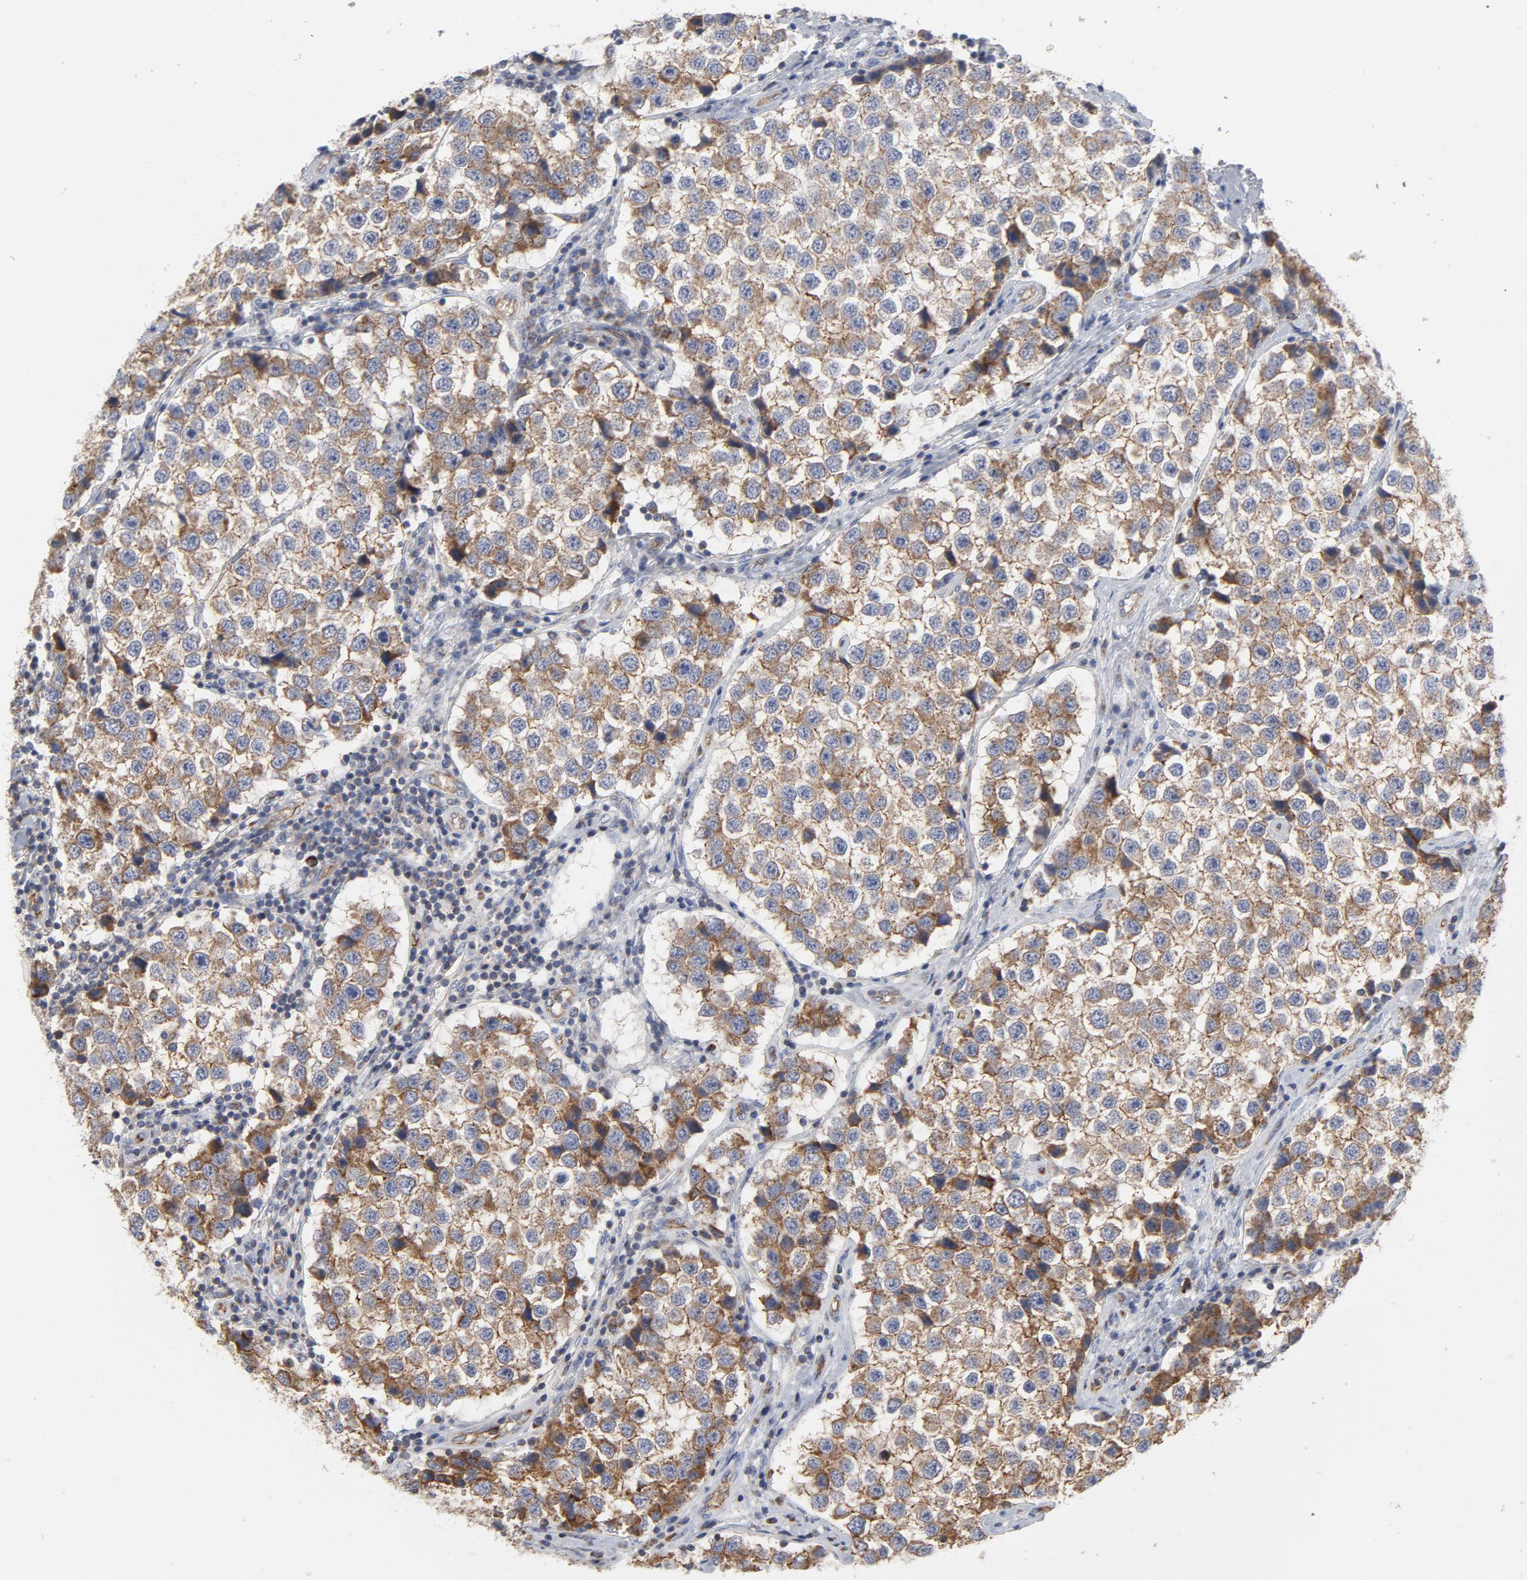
{"staining": {"intensity": "moderate", "quantity": ">75%", "location": "cytoplasmic/membranous"}, "tissue": "testis cancer", "cell_type": "Tumor cells", "image_type": "cancer", "snomed": [{"axis": "morphology", "description": "Seminoma, NOS"}, {"axis": "topography", "description": "Testis"}], "caption": "Human testis cancer (seminoma) stained with a protein marker displays moderate staining in tumor cells.", "gene": "OXA1L", "patient": {"sex": "male", "age": 39}}